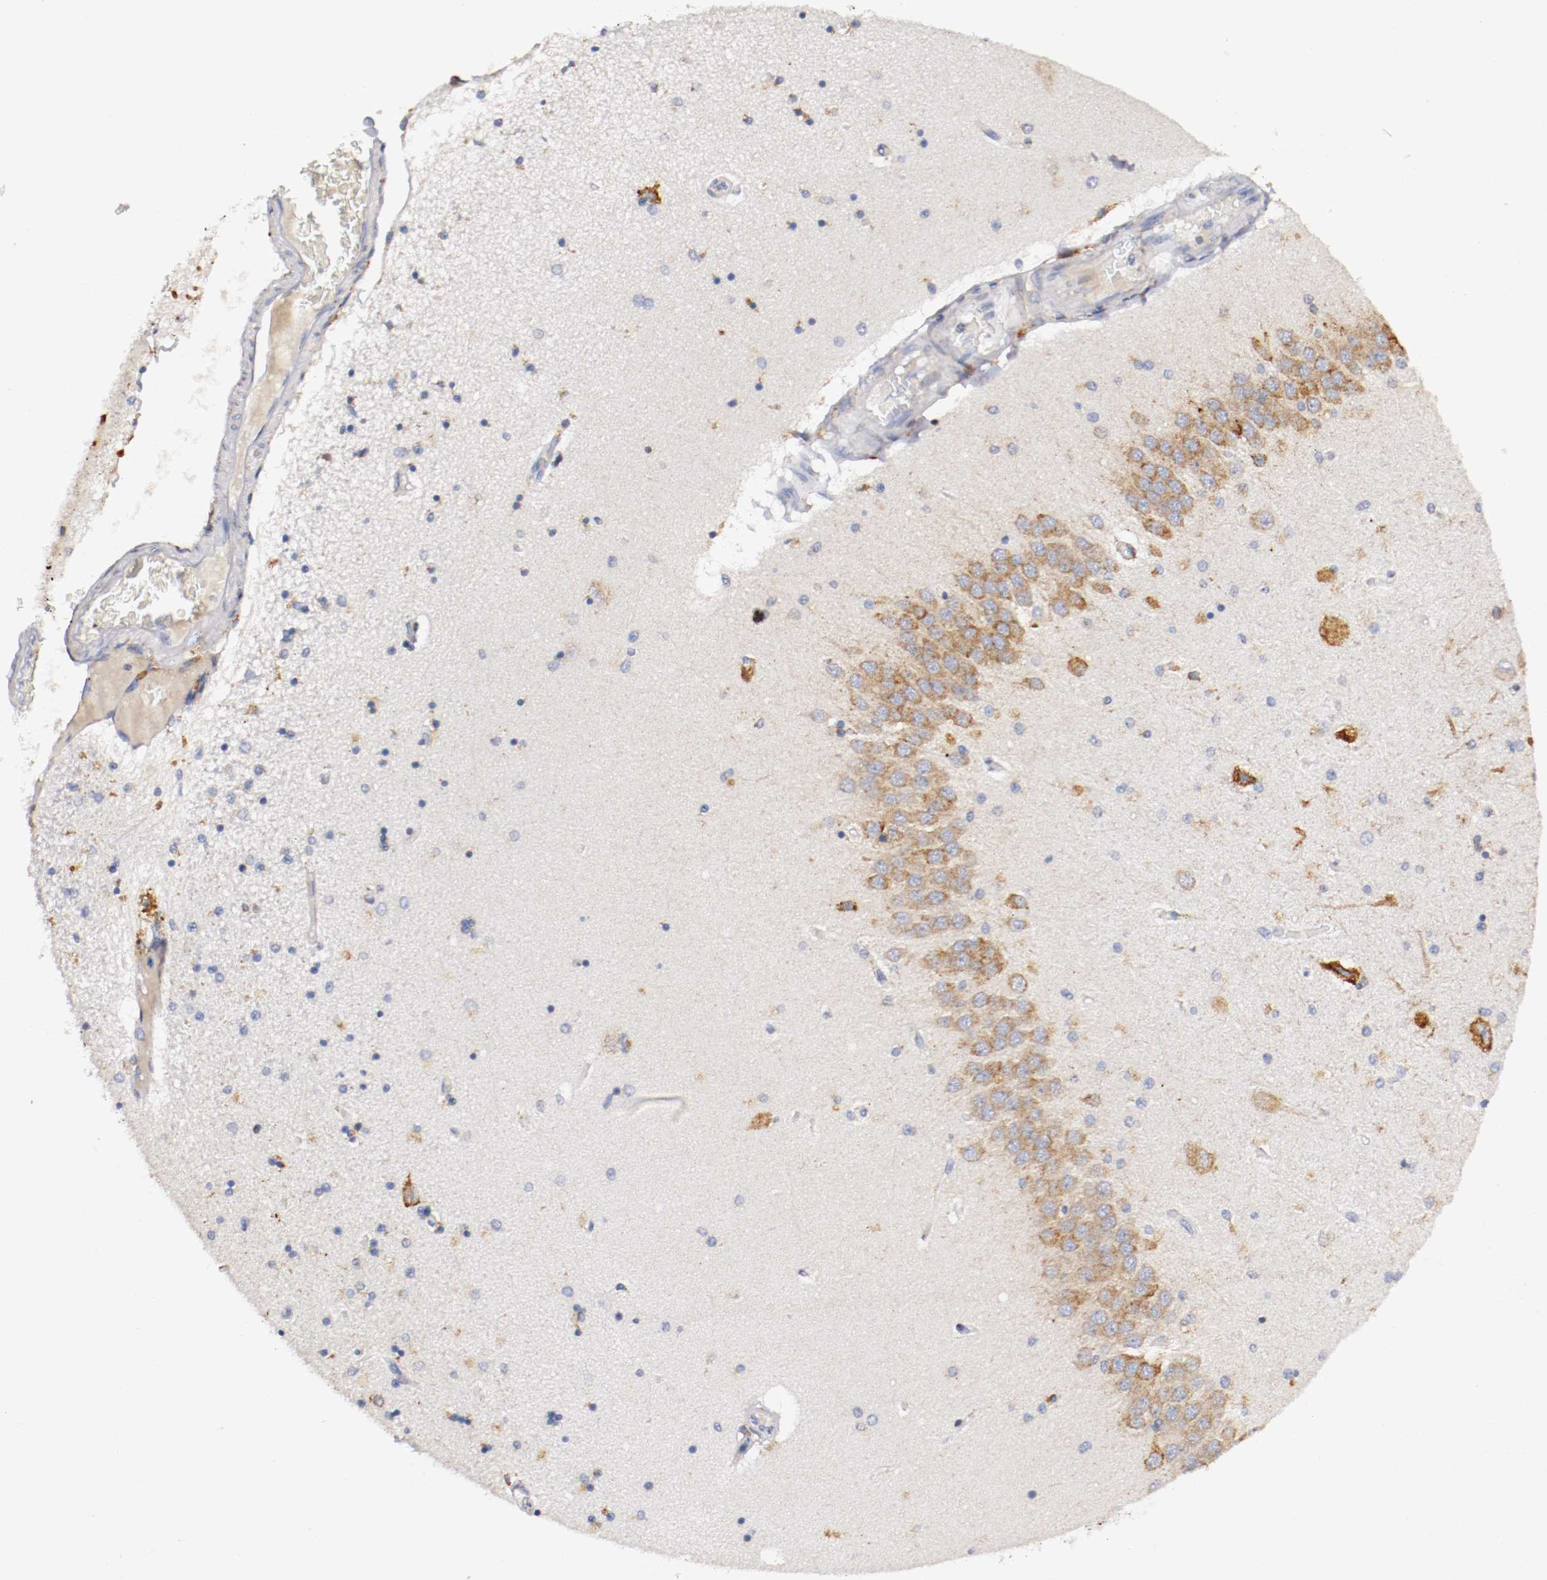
{"staining": {"intensity": "negative", "quantity": "none", "location": "none"}, "tissue": "hippocampus", "cell_type": "Glial cells", "image_type": "normal", "snomed": [{"axis": "morphology", "description": "Normal tissue, NOS"}, {"axis": "topography", "description": "Hippocampus"}], "caption": "High magnification brightfield microscopy of normal hippocampus stained with DAB (3,3'-diaminobenzidine) (brown) and counterstained with hematoxylin (blue): glial cells show no significant expression. Brightfield microscopy of immunohistochemistry stained with DAB (brown) and hematoxylin (blue), captured at high magnification.", "gene": "TRAF2", "patient": {"sex": "female", "age": 54}}